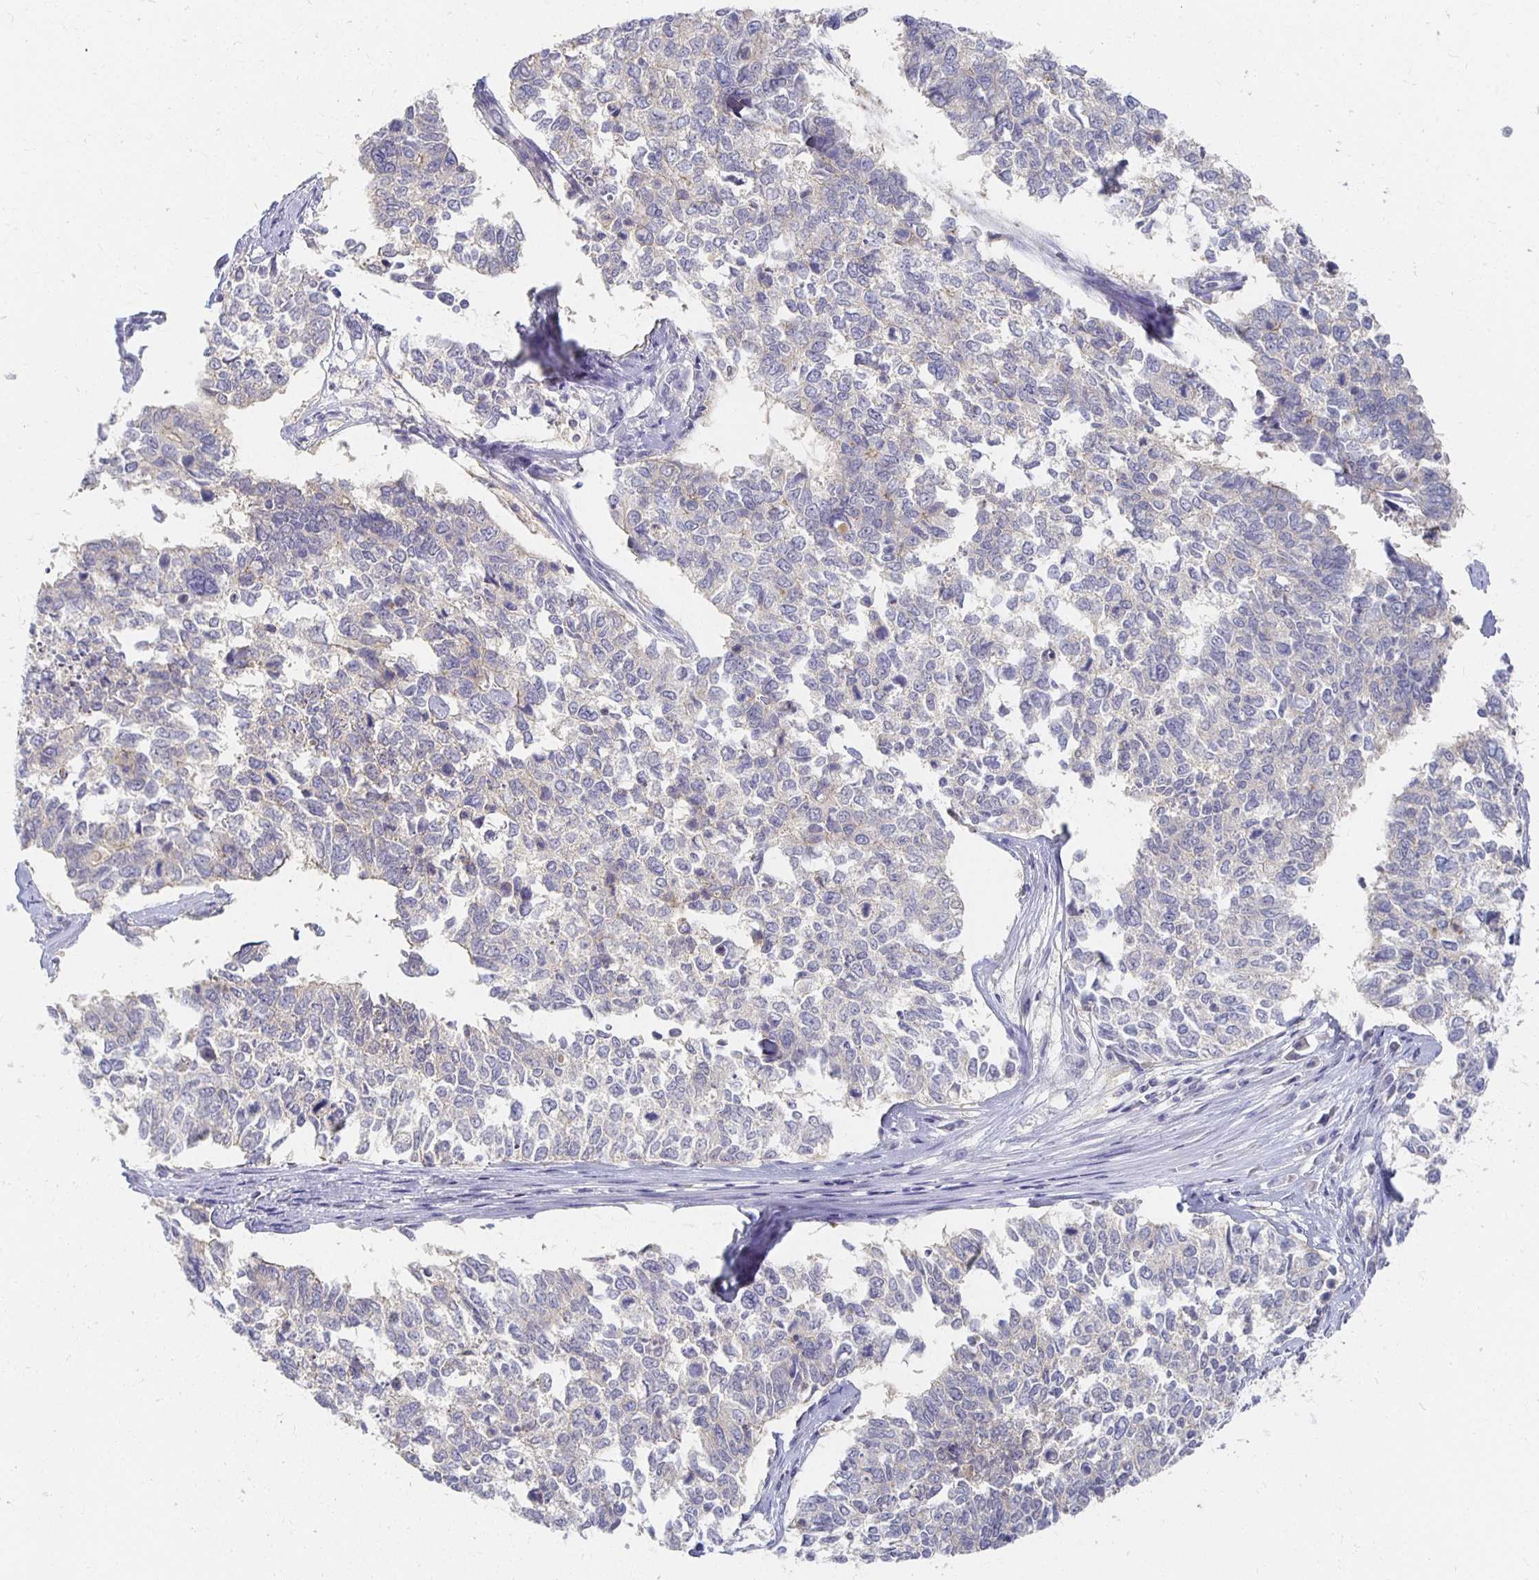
{"staining": {"intensity": "negative", "quantity": "none", "location": "none"}, "tissue": "cervical cancer", "cell_type": "Tumor cells", "image_type": "cancer", "snomed": [{"axis": "morphology", "description": "Adenocarcinoma, NOS"}, {"axis": "topography", "description": "Cervix"}], "caption": "Immunohistochemistry (IHC) photomicrograph of neoplastic tissue: human adenocarcinoma (cervical) stained with DAB shows no significant protein staining in tumor cells. (Stains: DAB immunohistochemistry (IHC) with hematoxylin counter stain, Microscopy: brightfield microscopy at high magnification).", "gene": "FKRP", "patient": {"sex": "female", "age": 63}}